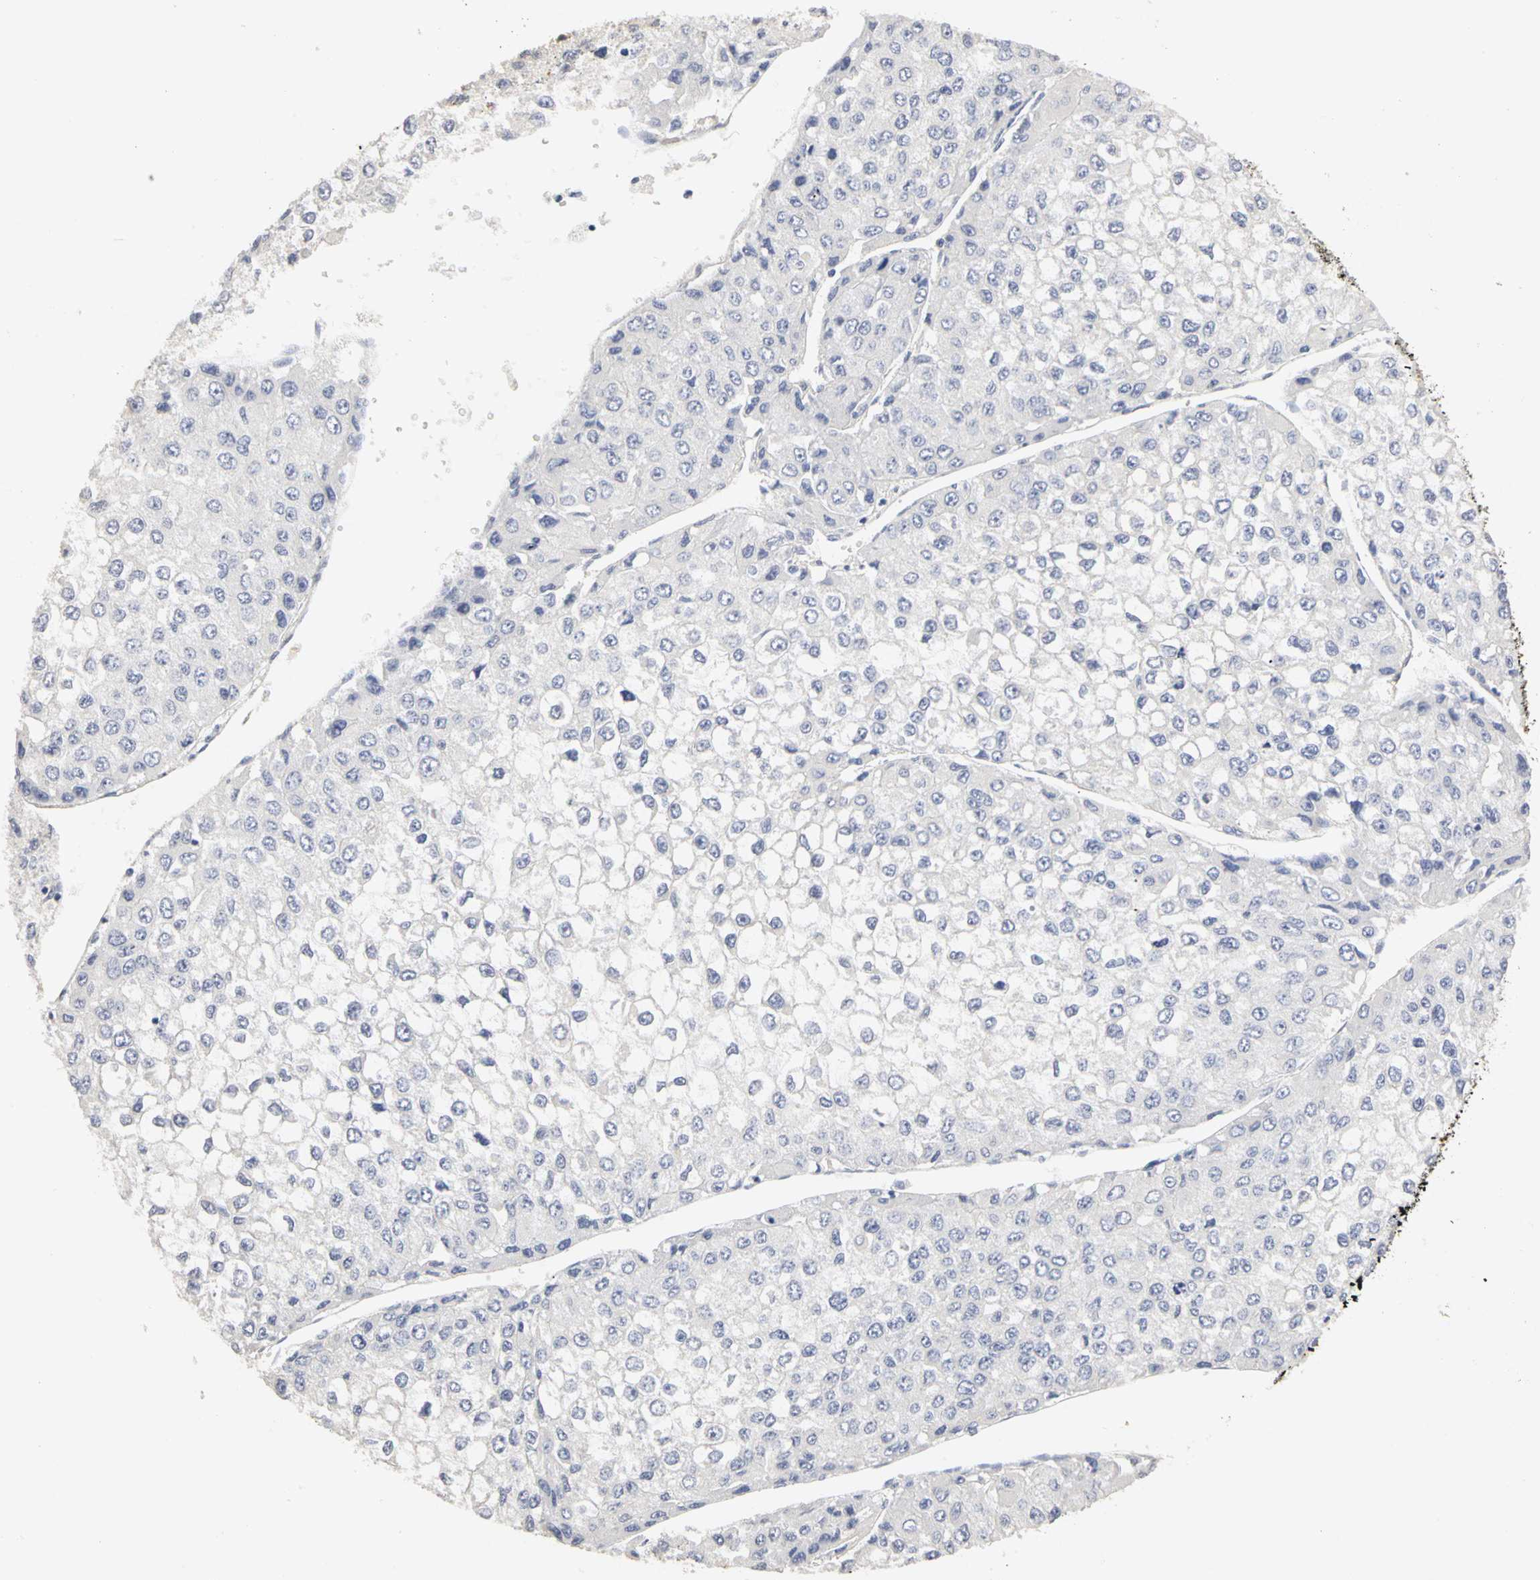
{"staining": {"intensity": "negative", "quantity": "none", "location": "none"}, "tissue": "liver cancer", "cell_type": "Tumor cells", "image_type": "cancer", "snomed": [{"axis": "morphology", "description": "Carcinoma, Hepatocellular, NOS"}, {"axis": "topography", "description": "Liver"}], "caption": "Tumor cells show no significant protein positivity in liver cancer.", "gene": "PGR", "patient": {"sex": "female", "age": 66}}